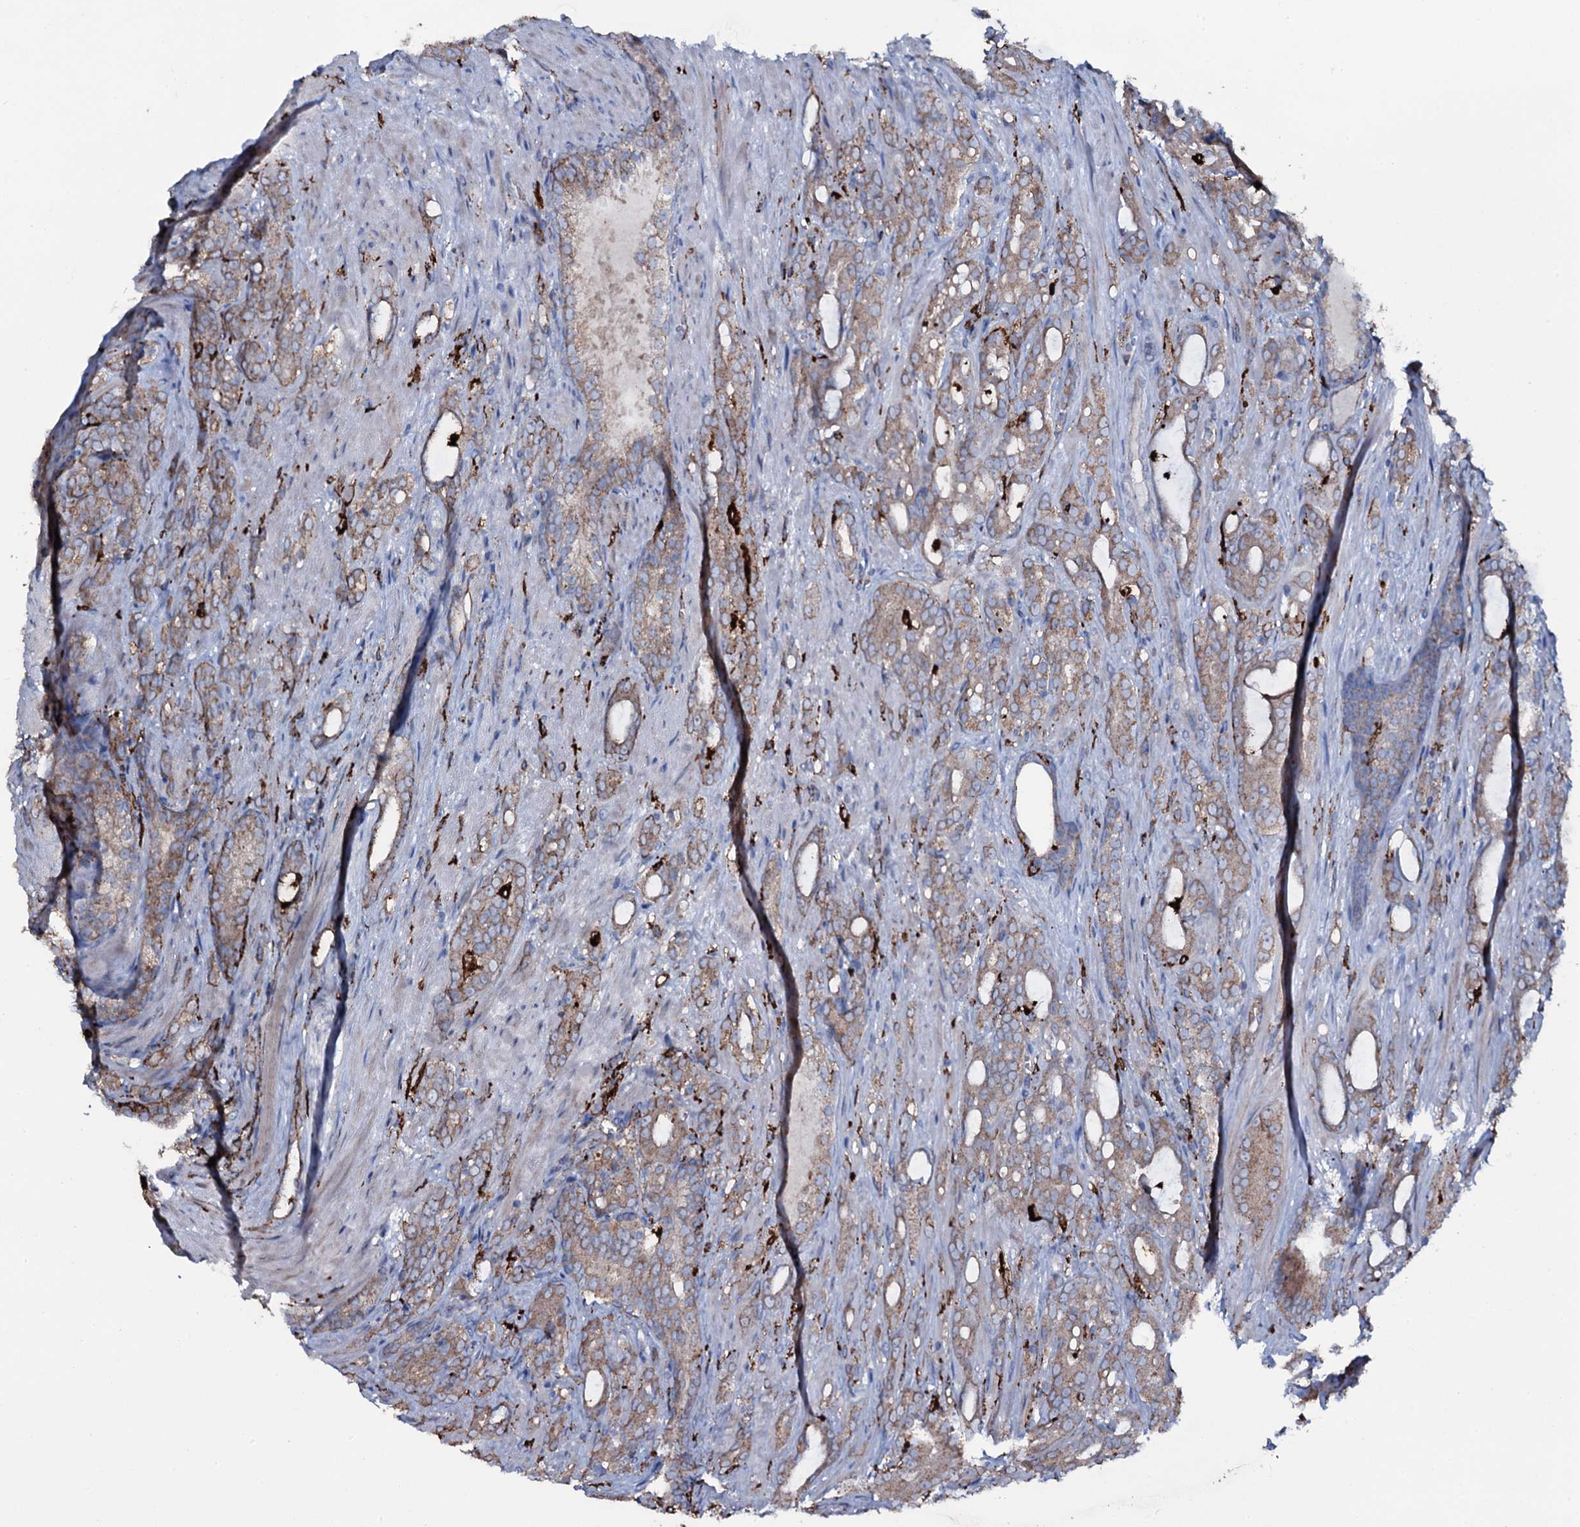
{"staining": {"intensity": "weak", "quantity": ">75%", "location": "cytoplasmic/membranous"}, "tissue": "prostate cancer", "cell_type": "Tumor cells", "image_type": "cancer", "snomed": [{"axis": "morphology", "description": "Adenocarcinoma, High grade"}, {"axis": "topography", "description": "Prostate"}], "caption": "This is an image of immunohistochemistry staining of high-grade adenocarcinoma (prostate), which shows weak positivity in the cytoplasmic/membranous of tumor cells.", "gene": "OSBPL2", "patient": {"sex": "male", "age": 72}}